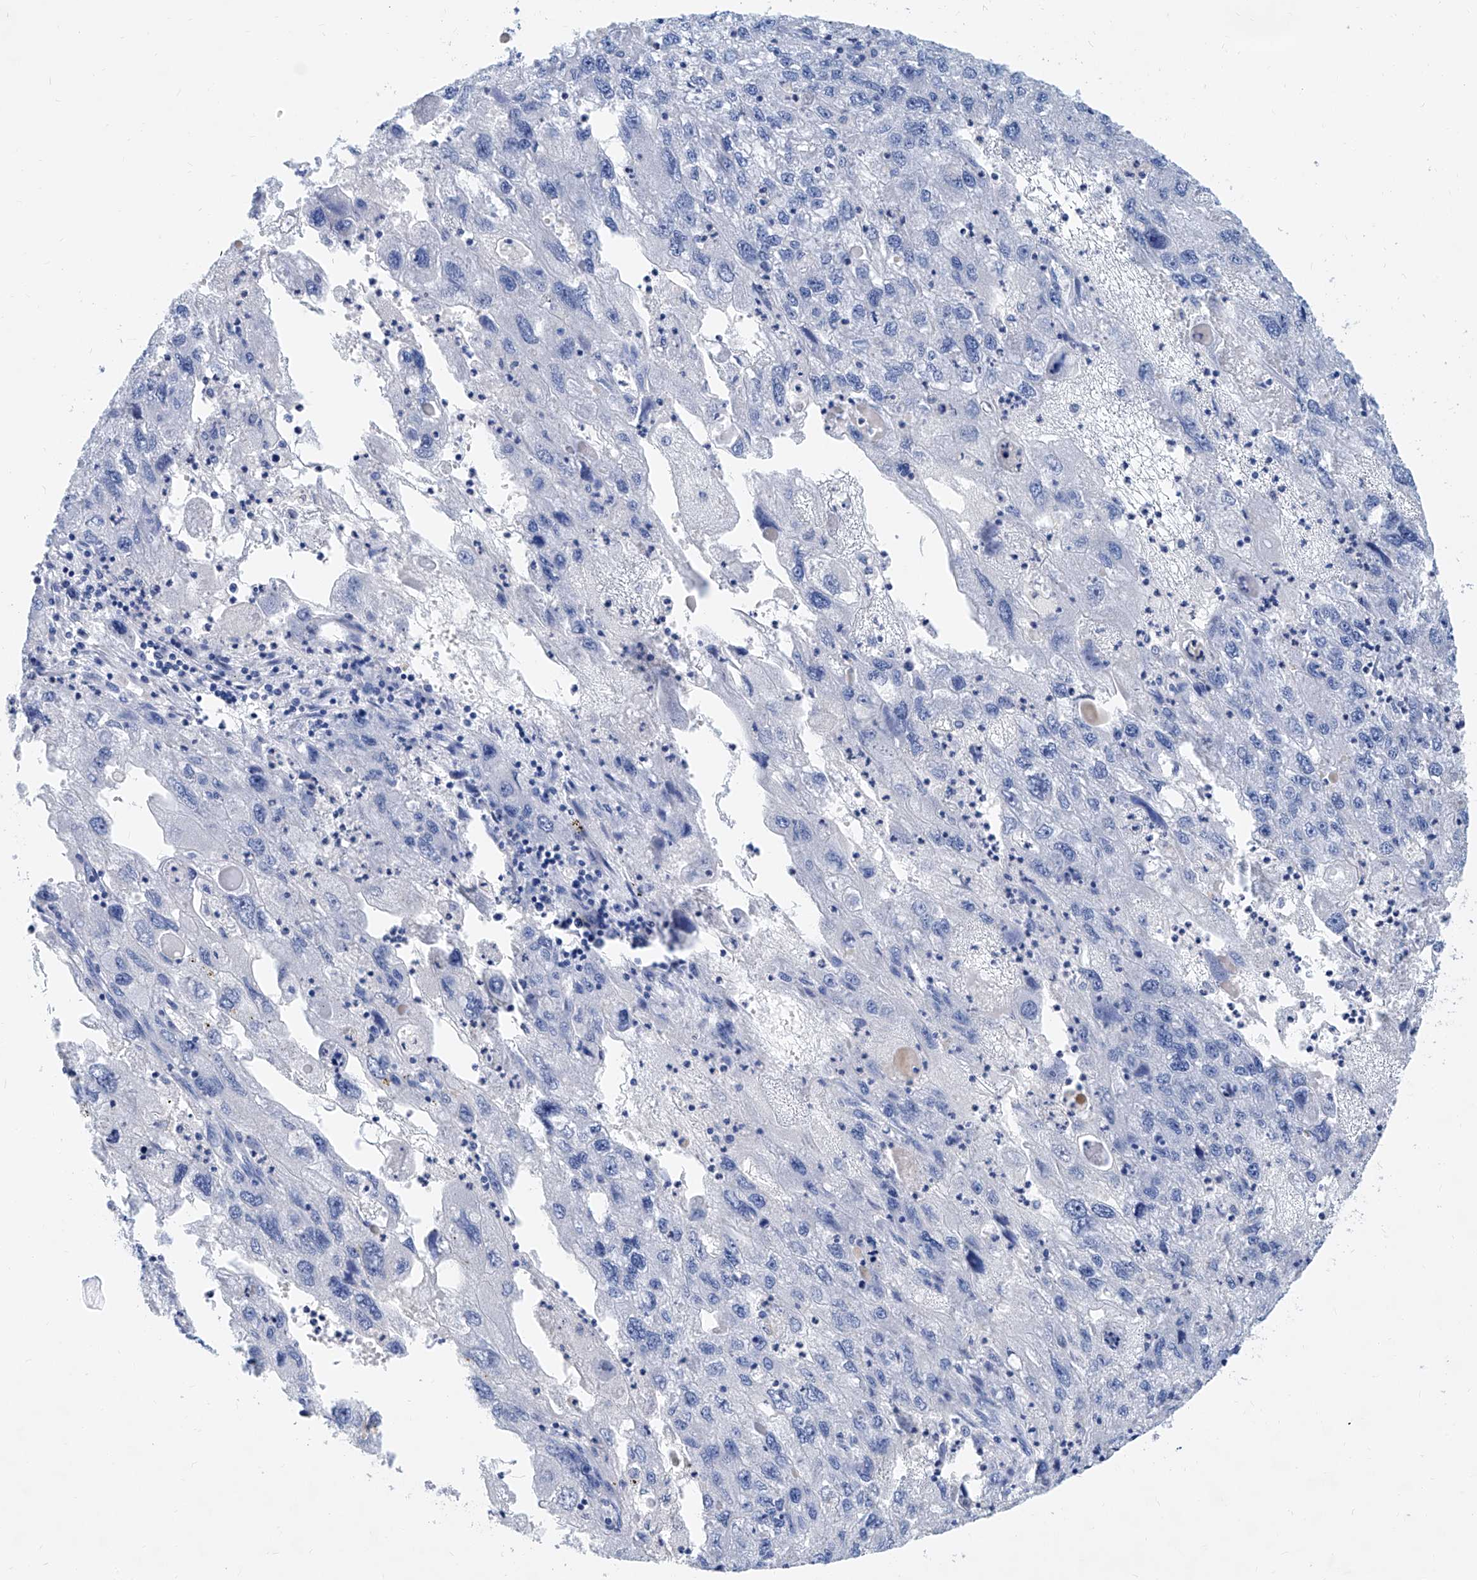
{"staining": {"intensity": "negative", "quantity": "none", "location": "none"}, "tissue": "endometrial cancer", "cell_type": "Tumor cells", "image_type": "cancer", "snomed": [{"axis": "morphology", "description": "Adenocarcinoma, NOS"}, {"axis": "topography", "description": "Endometrium"}], "caption": "Tumor cells are negative for brown protein staining in endometrial adenocarcinoma.", "gene": "SLC25A29", "patient": {"sex": "female", "age": 49}}